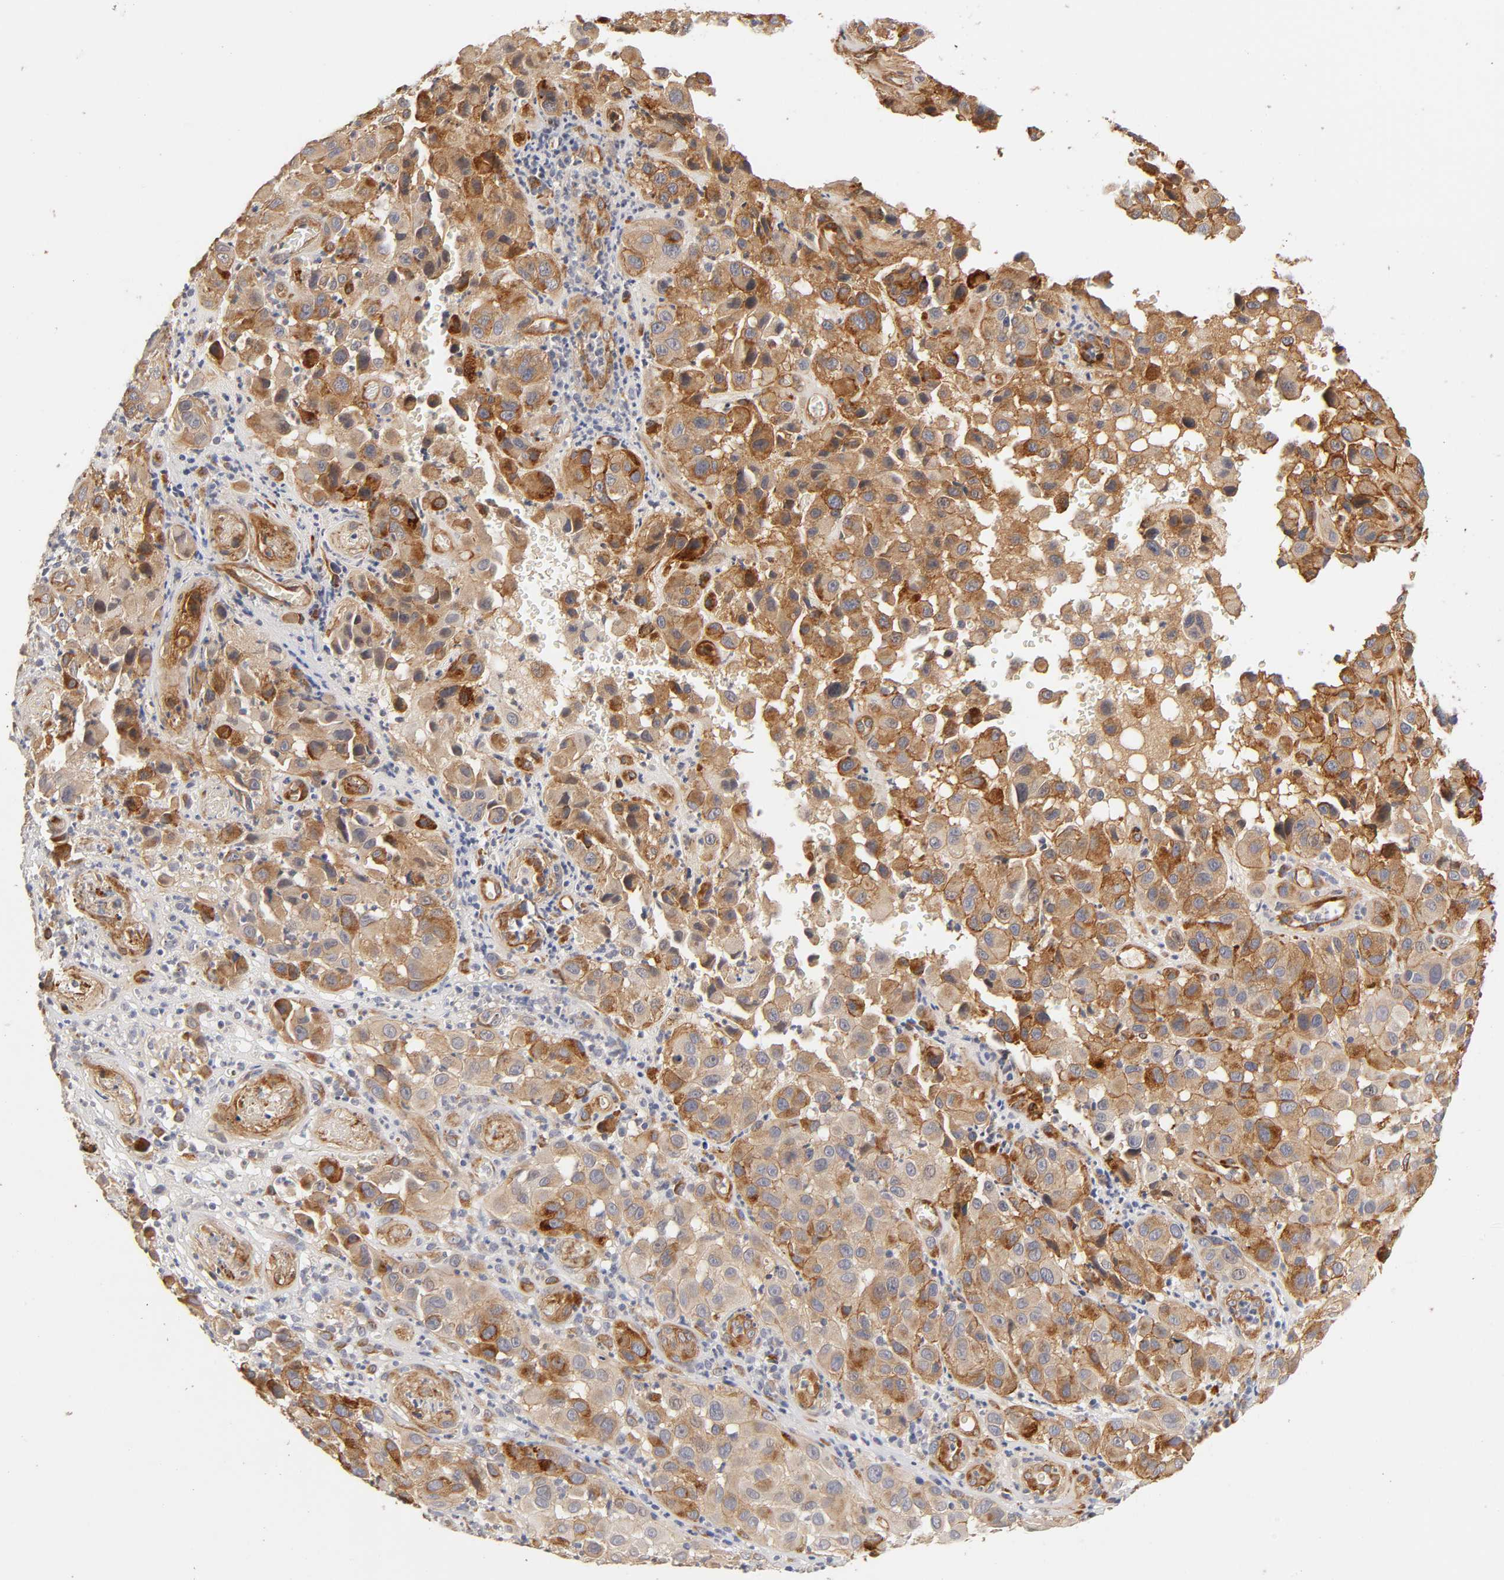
{"staining": {"intensity": "moderate", "quantity": ">75%", "location": "cytoplasmic/membranous"}, "tissue": "melanoma", "cell_type": "Tumor cells", "image_type": "cancer", "snomed": [{"axis": "morphology", "description": "Malignant melanoma, NOS"}, {"axis": "topography", "description": "Skin"}], "caption": "A micrograph showing moderate cytoplasmic/membranous staining in about >75% of tumor cells in melanoma, as visualized by brown immunohistochemical staining.", "gene": "LAMB1", "patient": {"sex": "female", "age": 21}}